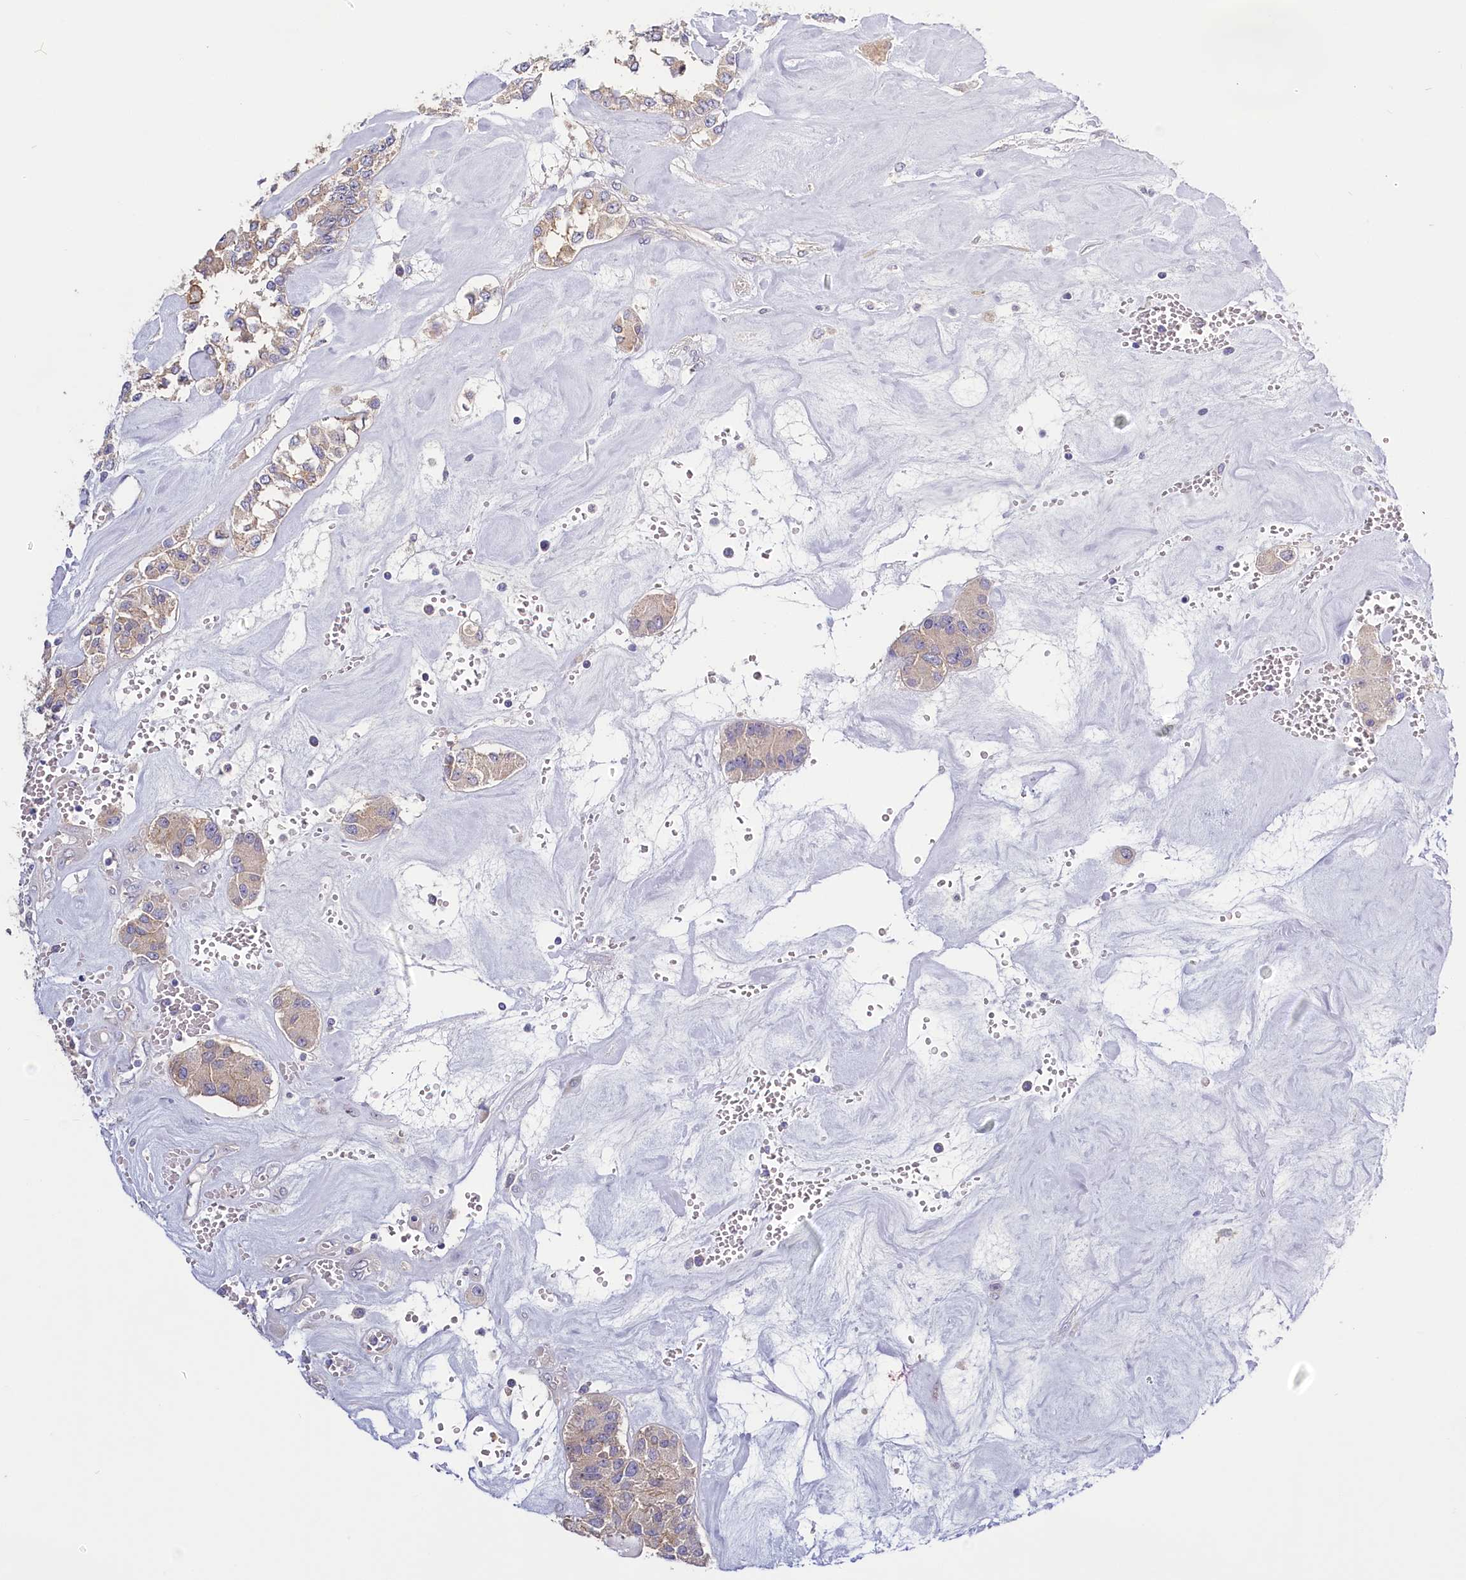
{"staining": {"intensity": "weak", "quantity": "25%-75%", "location": "cytoplasmic/membranous"}, "tissue": "carcinoid", "cell_type": "Tumor cells", "image_type": "cancer", "snomed": [{"axis": "morphology", "description": "Carcinoid, malignant, NOS"}, {"axis": "topography", "description": "Pancreas"}], "caption": "A low amount of weak cytoplasmic/membranous positivity is seen in about 25%-75% of tumor cells in carcinoid (malignant) tissue.", "gene": "PDE6D", "patient": {"sex": "male", "age": 41}}